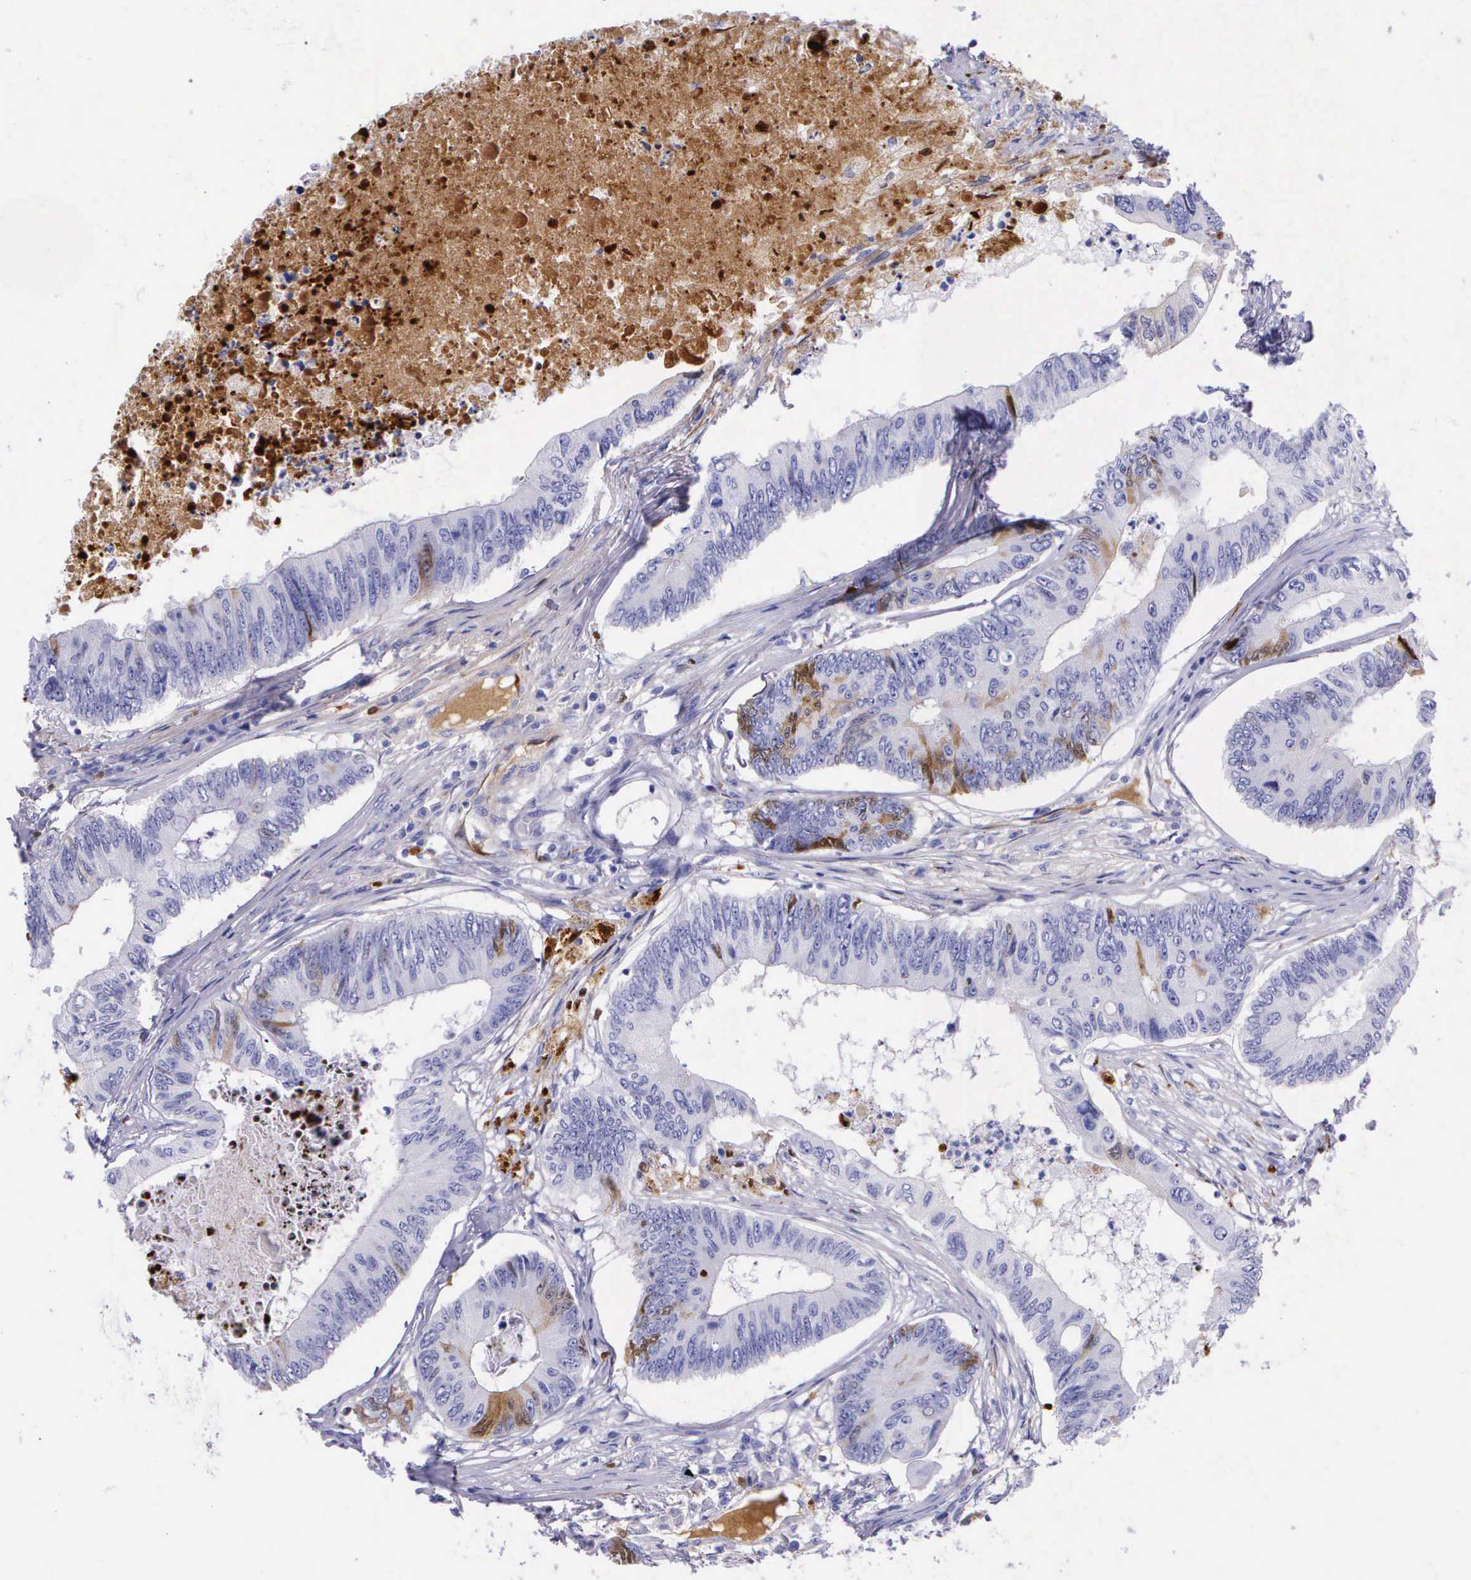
{"staining": {"intensity": "negative", "quantity": "none", "location": "none"}, "tissue": "colorectal cancer", "cell_type": "Tumor cells", "image_type": "cancer", "snomed": [{"axis": "morphology", "description": "Adenocarcinoma, NOS"}, {"axis": "topography", "description": "Colon"}], "caption": "Tumor cells show no significant protein expression in colorectal cancer.", "gene": "PLG", "patient": {"sex": "male", "age": 65}}